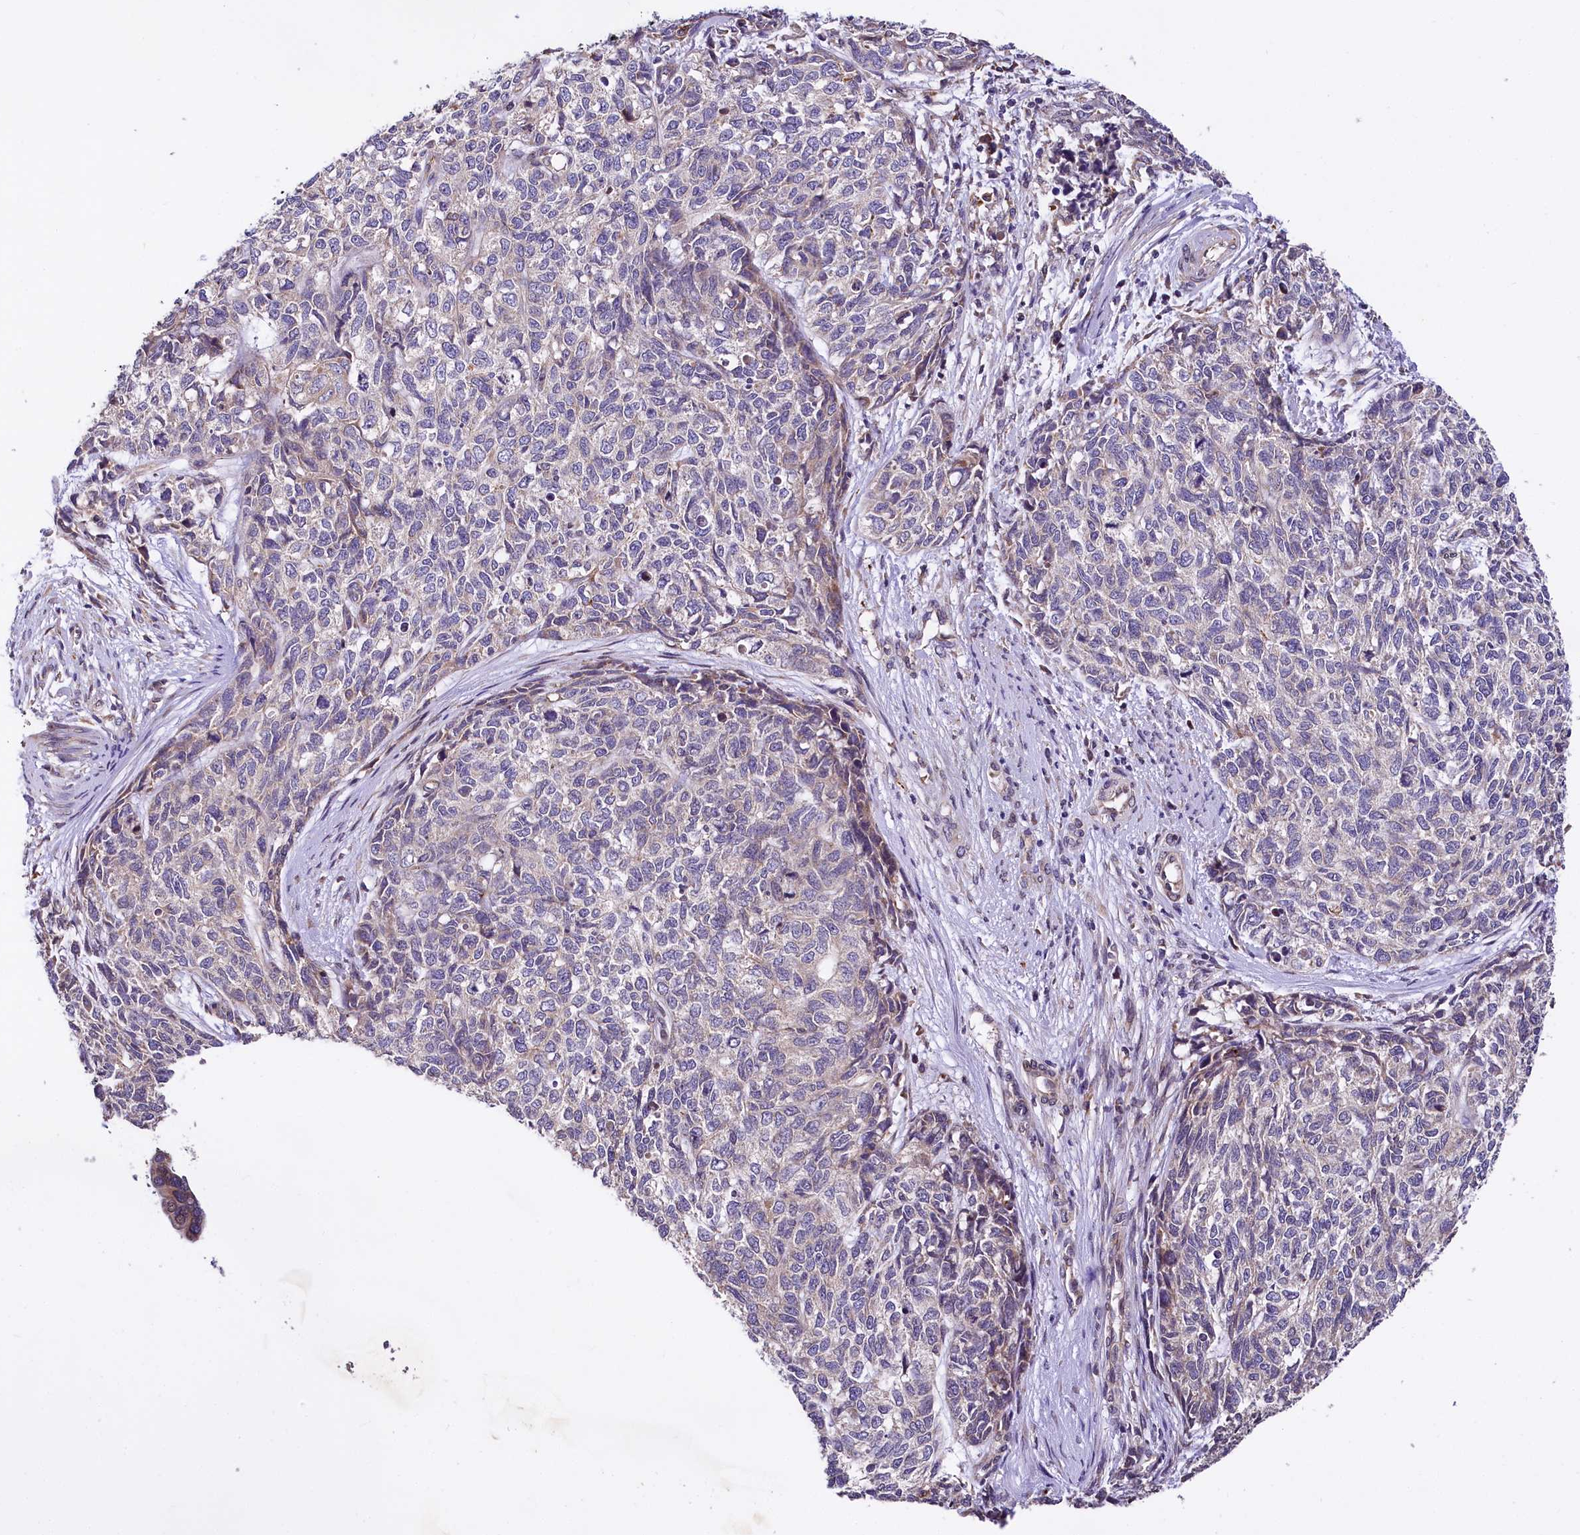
{"staining": {"intensity": "negative", "quantity": "none", "location": "none"}, "tissue": "cervical cancer", "cell_type": "Tumor cells", "image_type": "cancer", "snomed": [{"axis": "morphology", "description": "Squamous cell carcinoma, NOS"}, {"axis": "topography", "description": "Cervix"}], "caption": "A histopathology image of cervical squamous cell carcinoma stained for a protein shows no brown staining in tumor cells.", "gene": "SUPV3L1", "patient": {"sex": "female", "age": 63}}